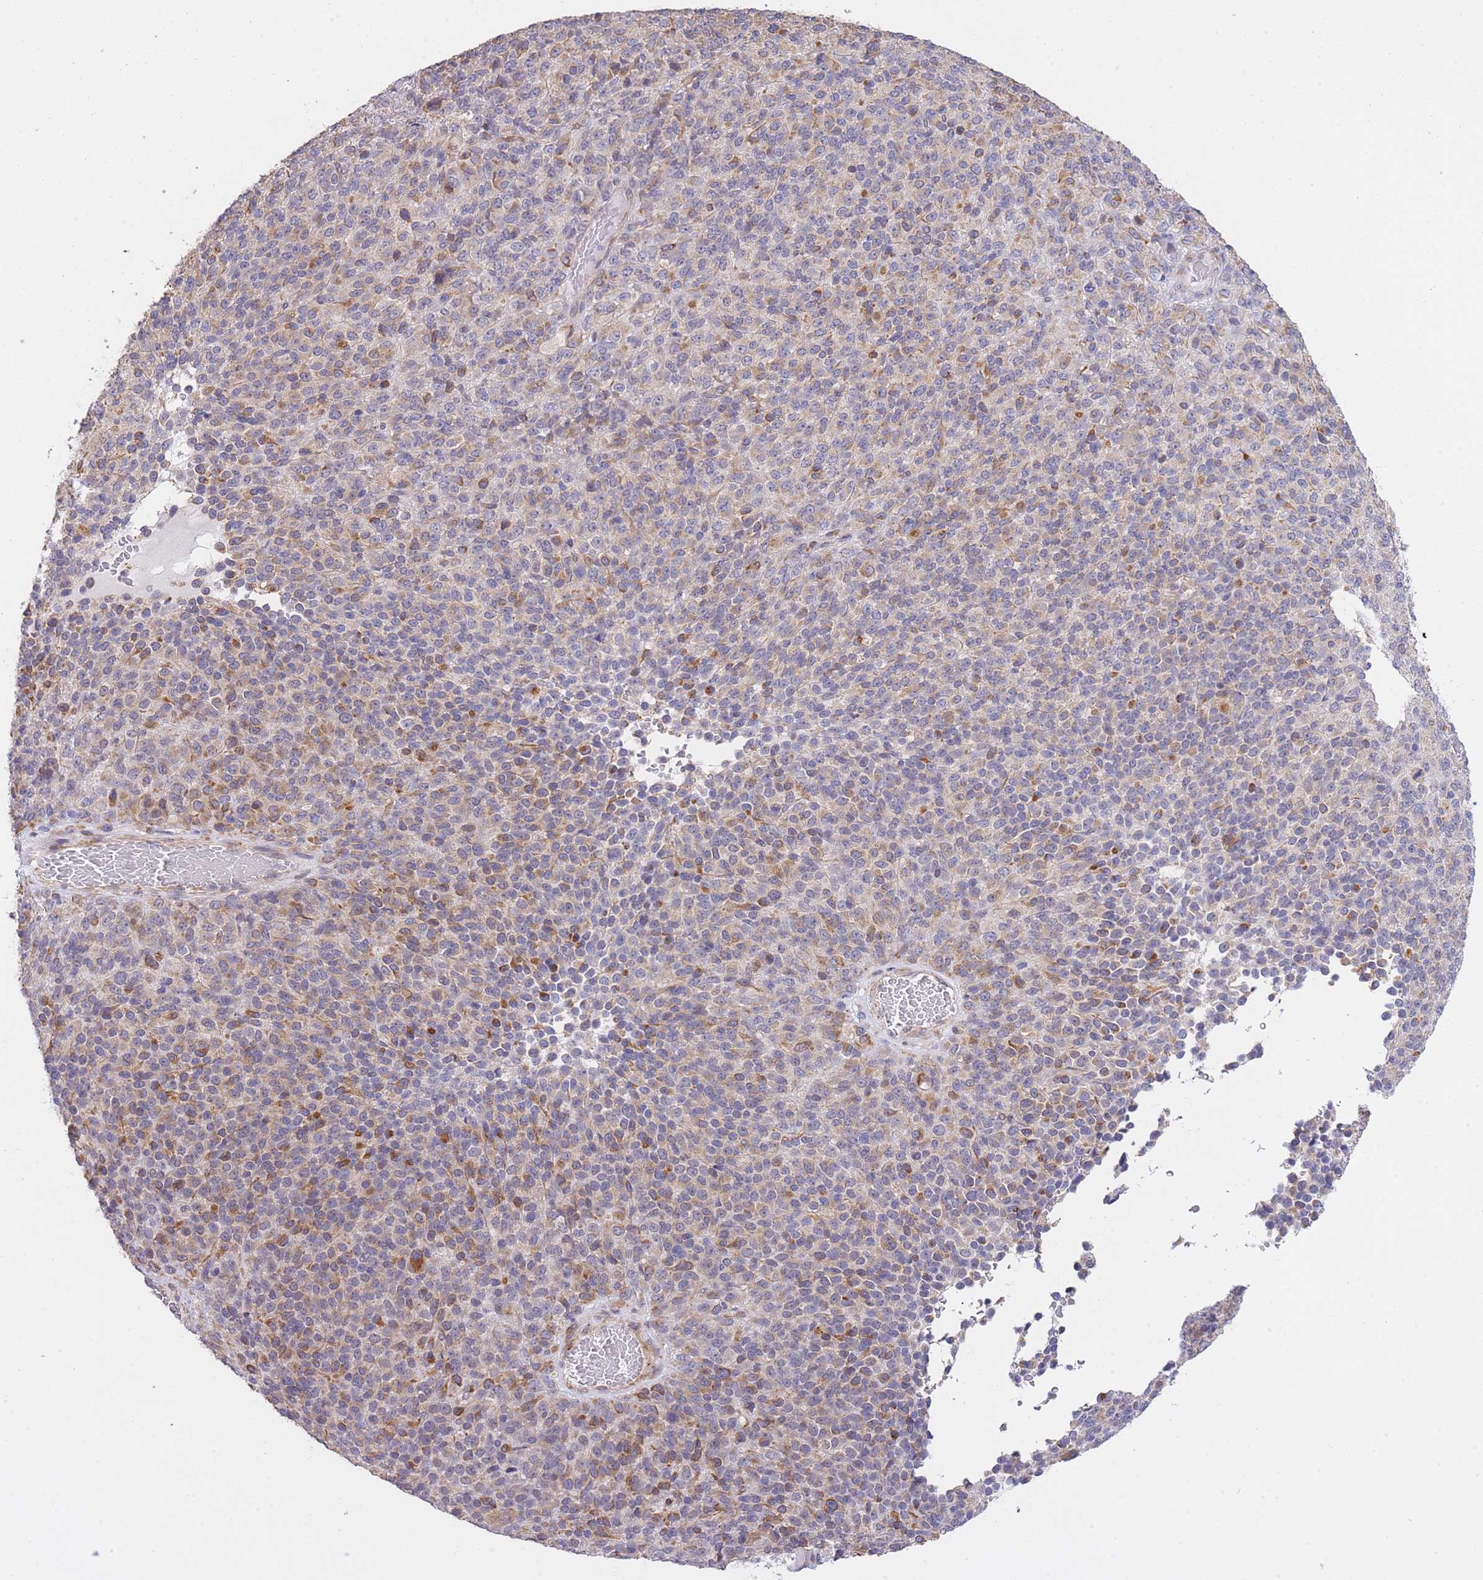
{"staining": {"intensity": "moderate", "quantity": "<25%", "location": "cytoplasmic/membranous"}, "tissue": "melanoma", "cell_type": "Tumor cells", "image_type": "cancer", "snomed": [{"axis": "morphology", "description": "Malignant melanoma, Metastatic site"}, {"axis": "topography", "description": "Brain"}], "caption": "This photomicrograph reveals immunohistochemistry staining of malignant melanoma (metastatic site), with low moderate cytoplasmic/membranous staining in approximately <25% of tumor cells.", "gene": "CTBP1", "patient": {"sex": "female", "age": 56}}